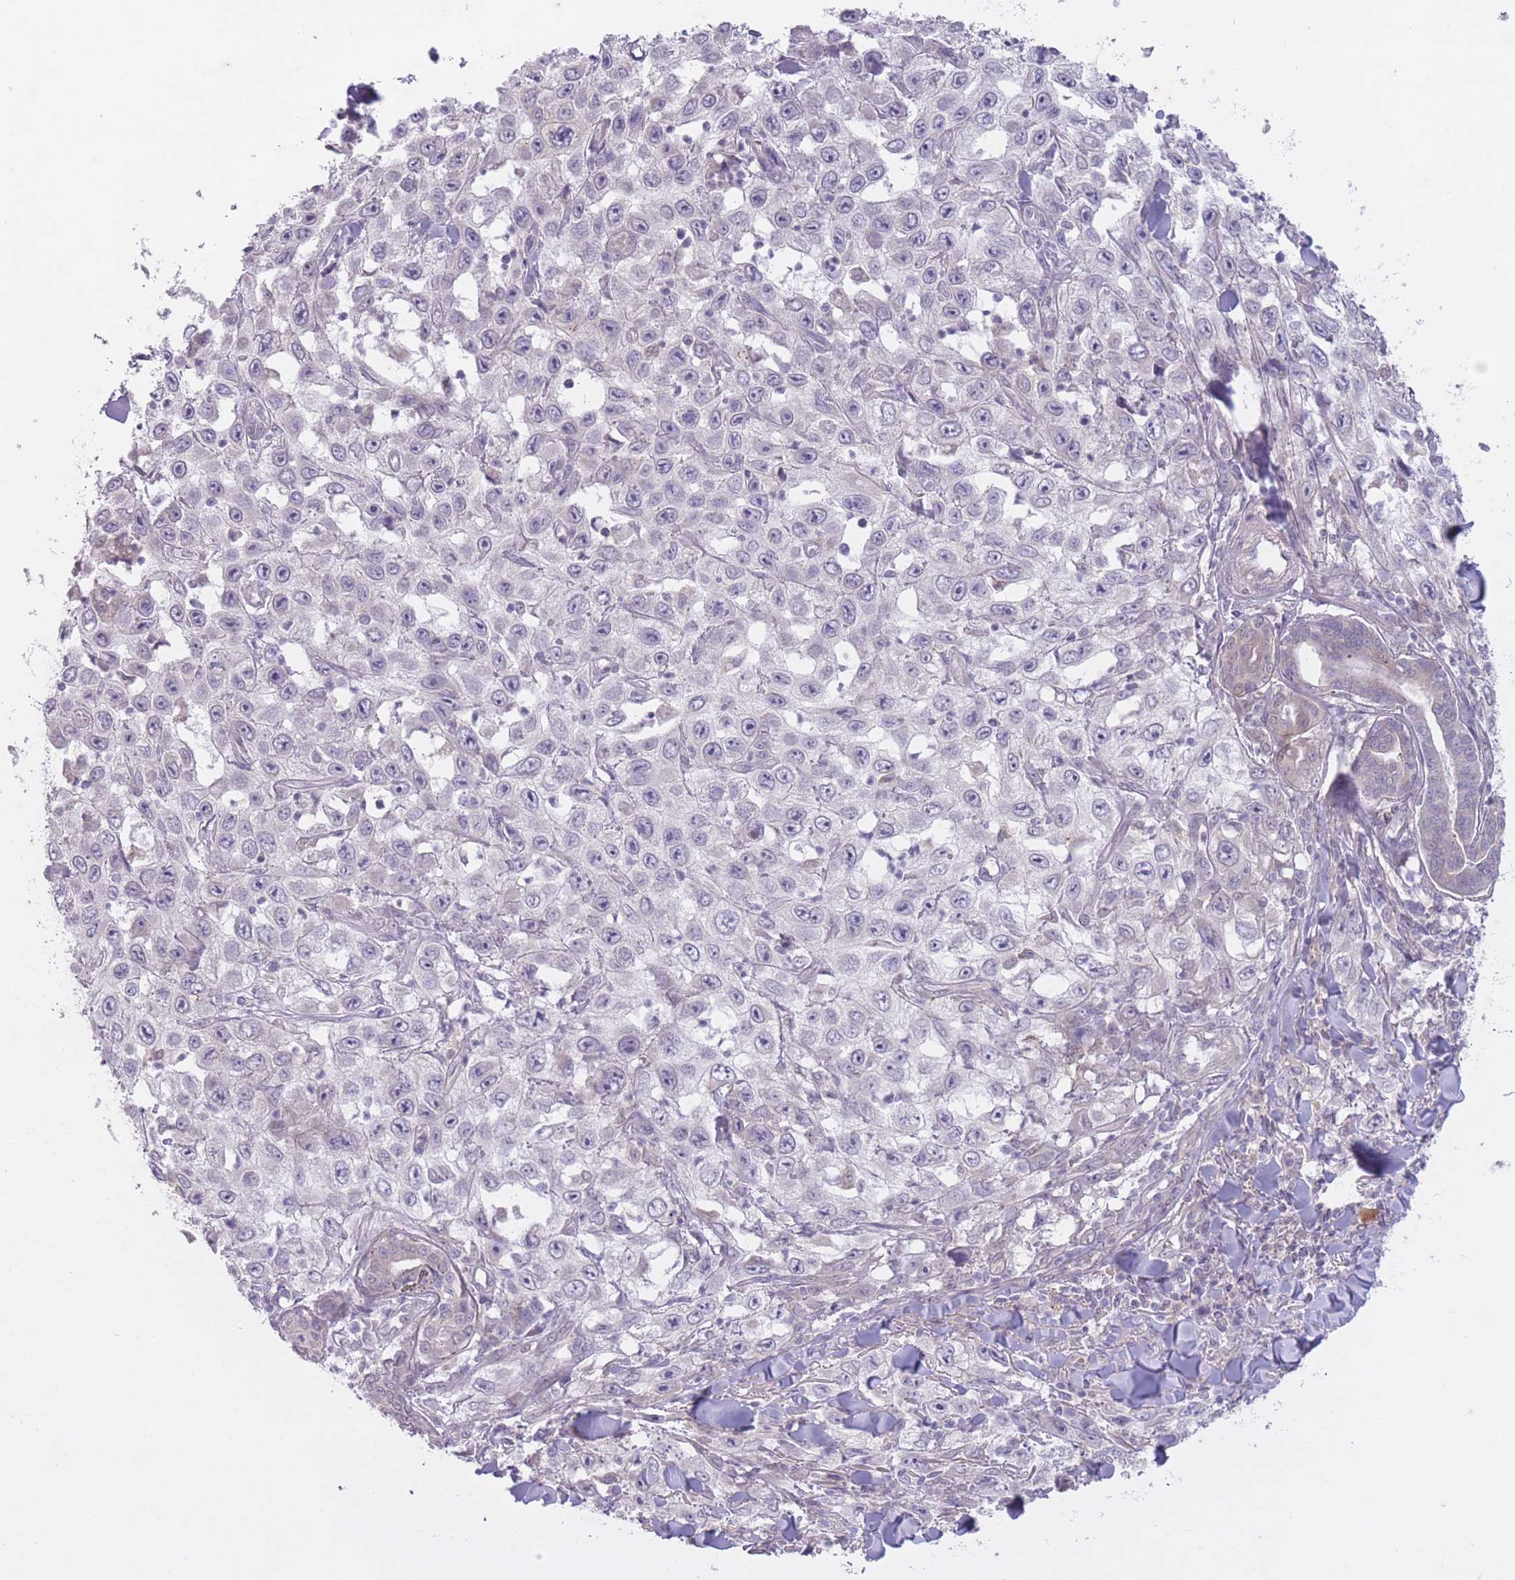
{"staining": {"intensity": "negative", "quantity": "none", "location": "none"}, "tissue": "skin cancer", "cell_type": "Tumor cells", "image_type": "cancer", "snomed": [{"axis": "morphology", "description": "Squamous cell carcinoma, NOS"}, {"axis": "topography", "description": "Skin"}], "caption": "This is an immunohistochemistry histopathology image of squamous cell carcinoma (skin). There is no staining in tumor cells.", "gene": "ARPIN", "patient": {"sex": "male", "age": 82}}